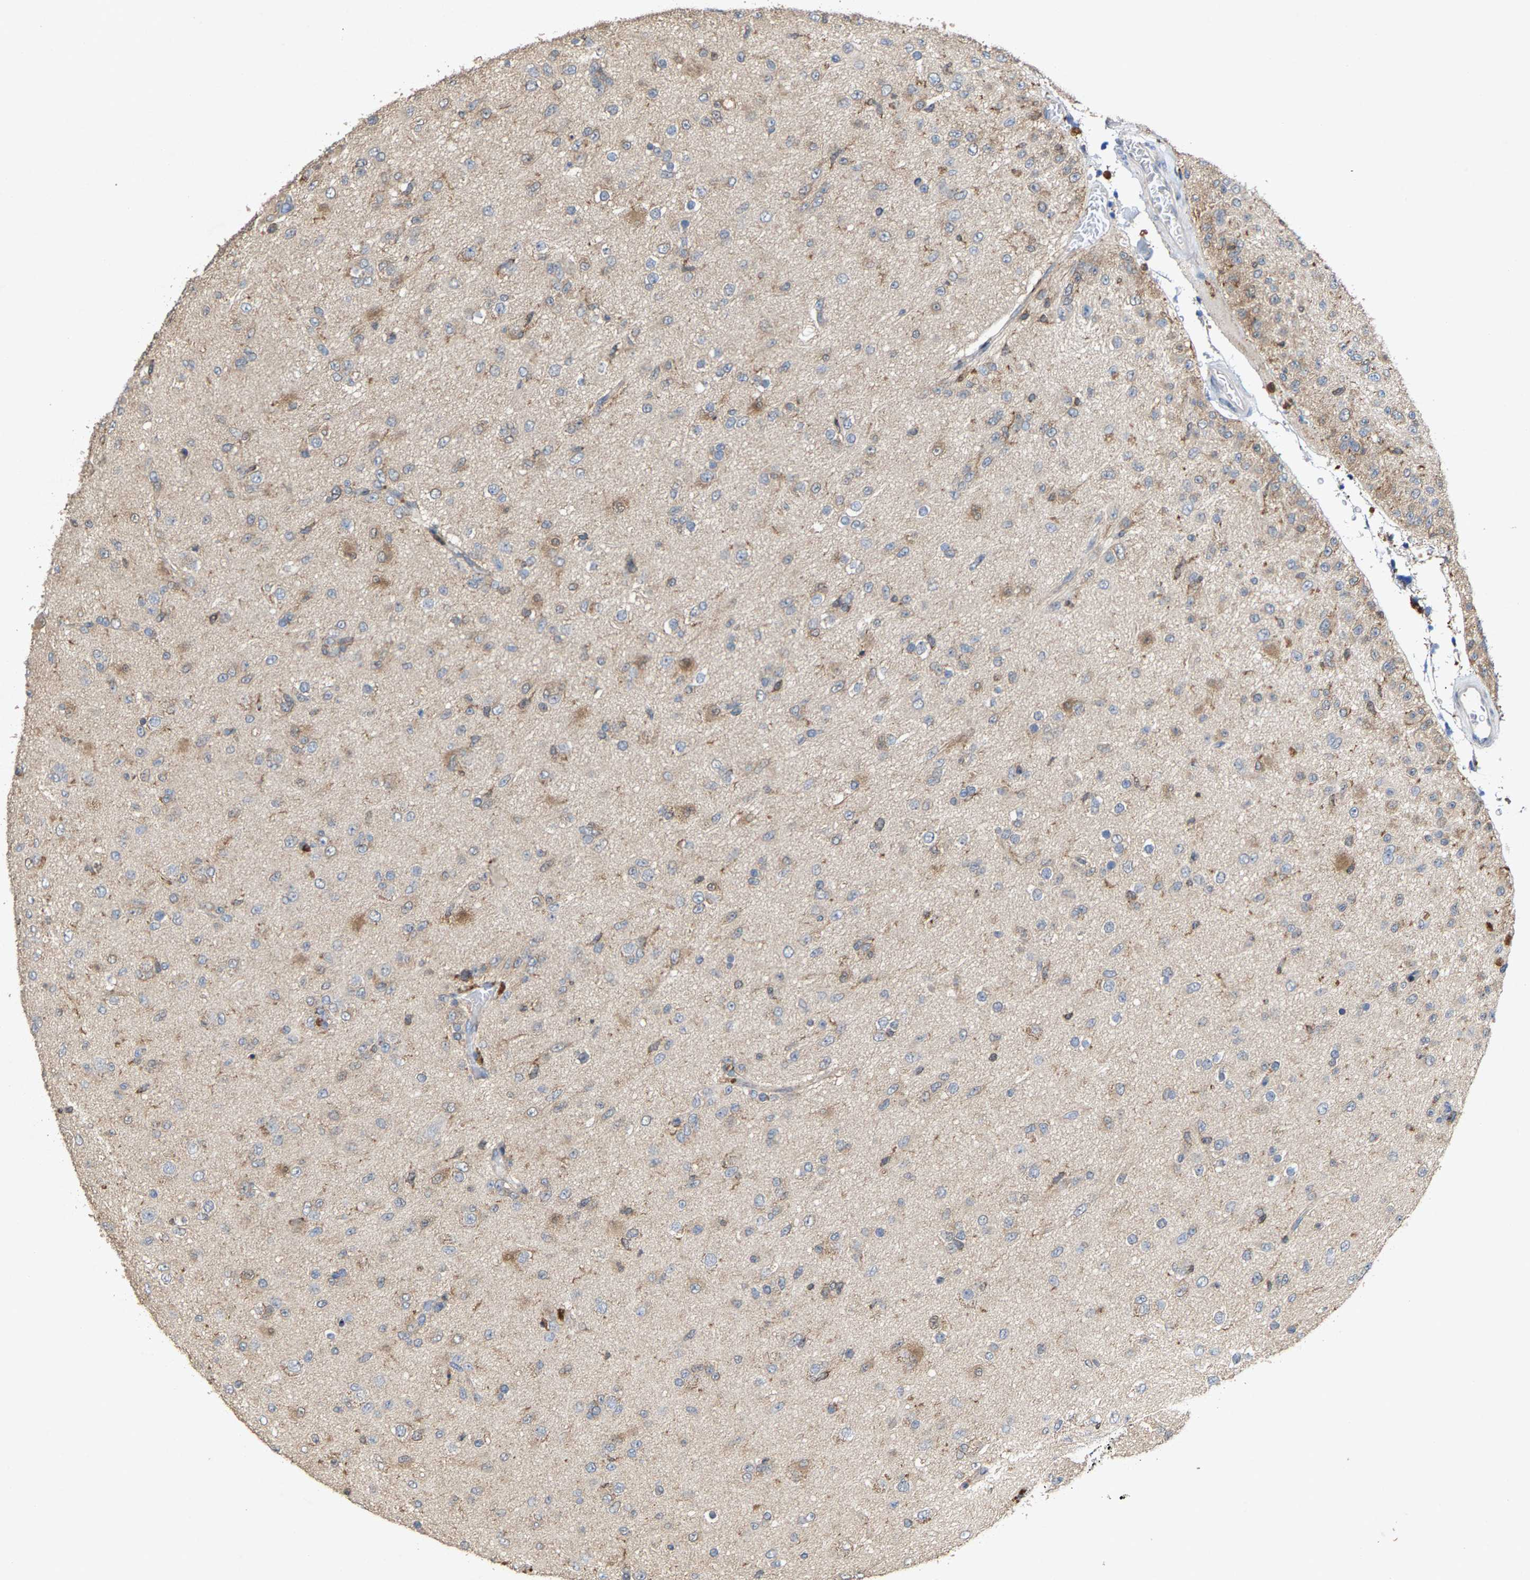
{"staining": {"intensity": "weak", "quantity": "<25%", "location": "cytoplasmic/membranous"}, "tissue": "glioma", "cell_type": "Tumor cells", "image_type": "cancer", "snomed": [{"axis": "morphology", "description": "Glioma, malignant, Low grade"}, {"axis": "topography", "description": "Brain"}], "caption": "Tumor cells show no significant positivity in low-grade glioma (malignant).", "gene": "FGD3", "patient": {"sex": "male", "age": 65}}